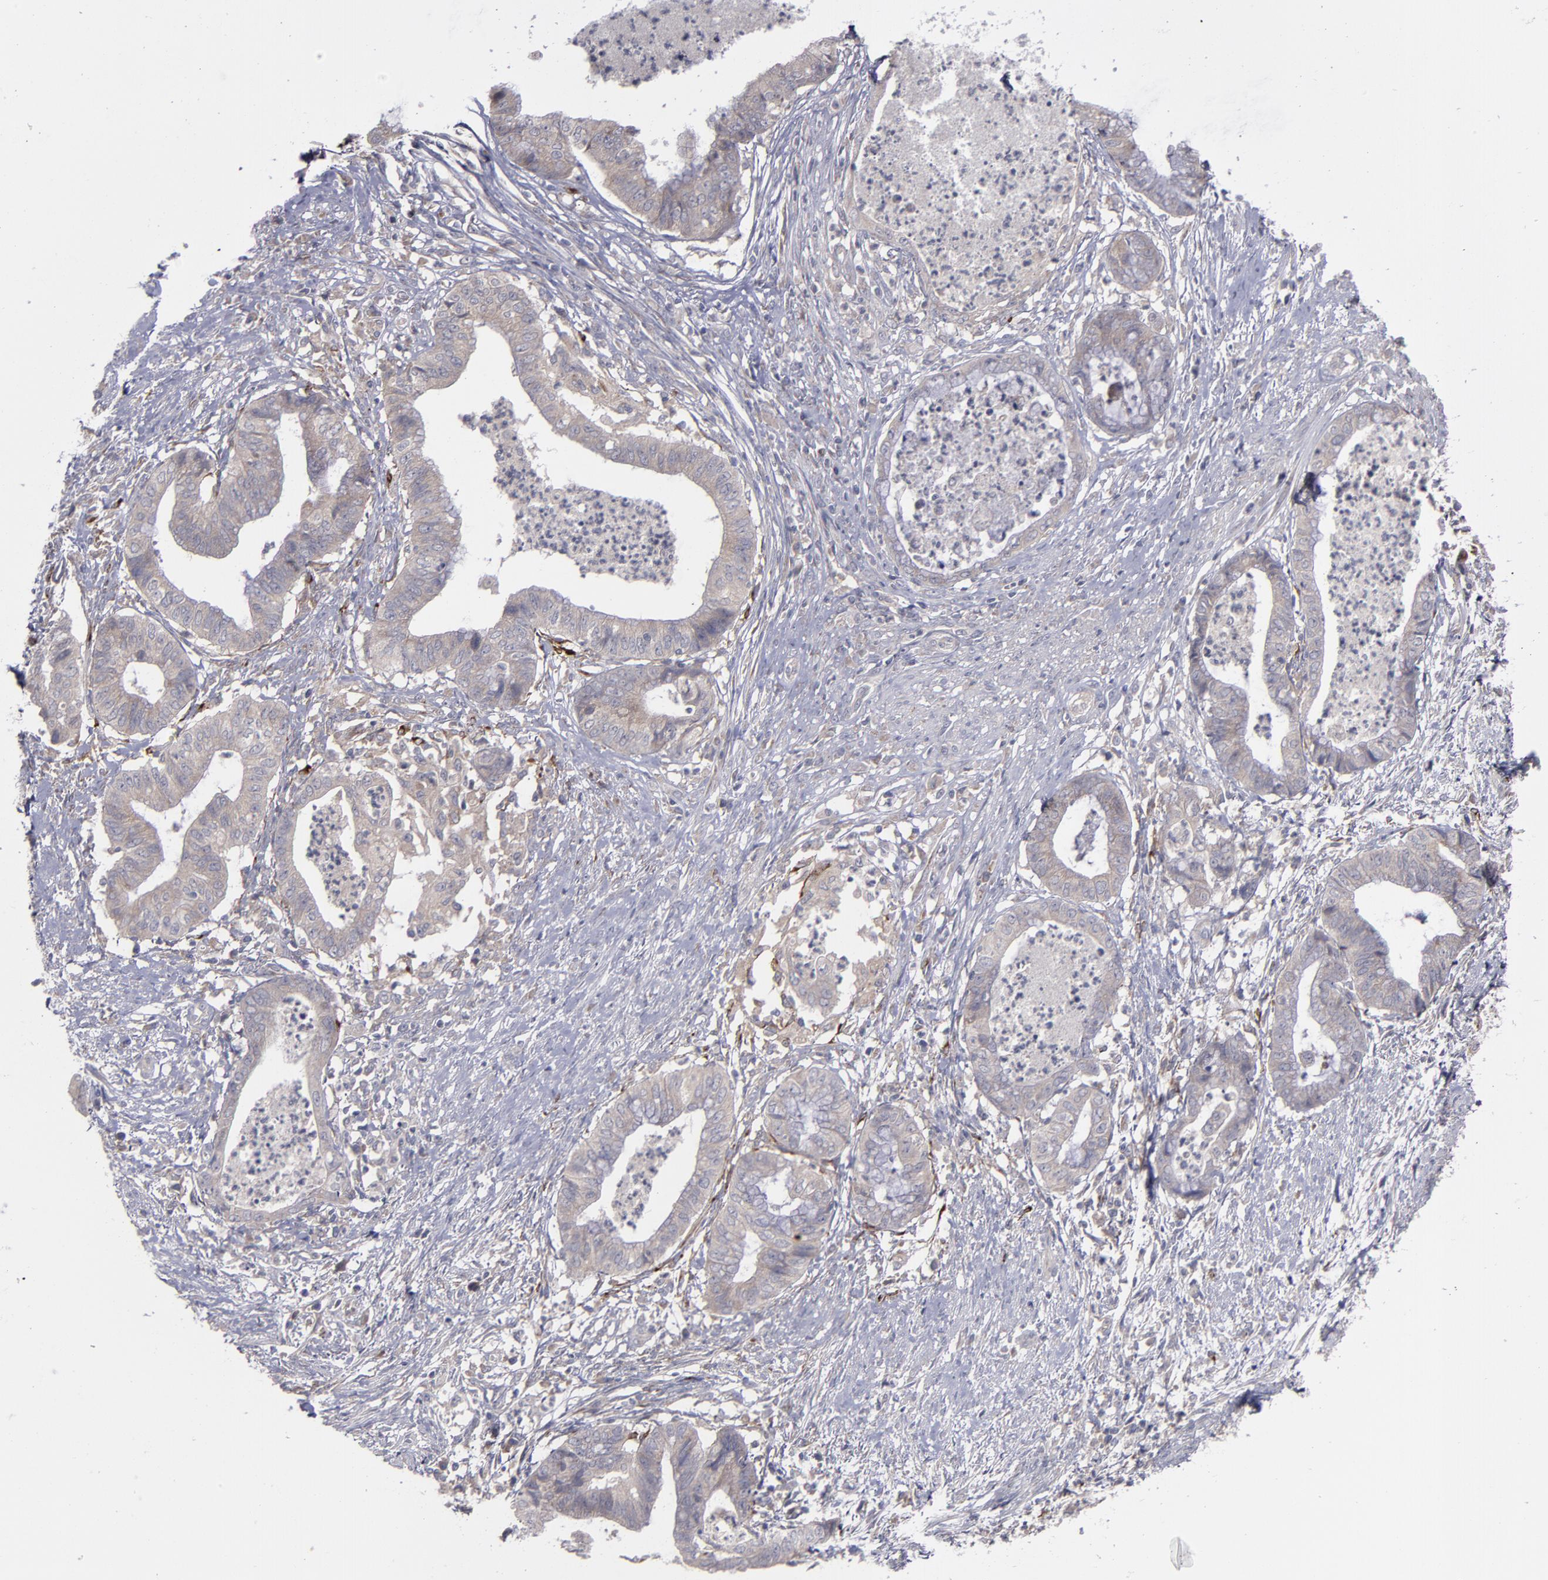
{"staining": {"intensity": "weak", "quantity": ">75%", "location": "cytoplasmic/membranous"}, "tissue": "endometrial cancer", "cell_type": "Tumor cells", "image_type": "cancer", "snomed": [{"axis": "morphology", "description": "Necrosis, NOS"}, {"axis": "morphology", "description": "Adenocarcinoma, NOS"}, {"axis": "topography", "description": "Endometrium"}], "caption": "Endometrial adenocarcinoma tissue displays weak cytoplasmic/membranous expression in about >75% of tumor cells", "gene": "MMP11", "patient": {"sex": "female", "age": 79}}